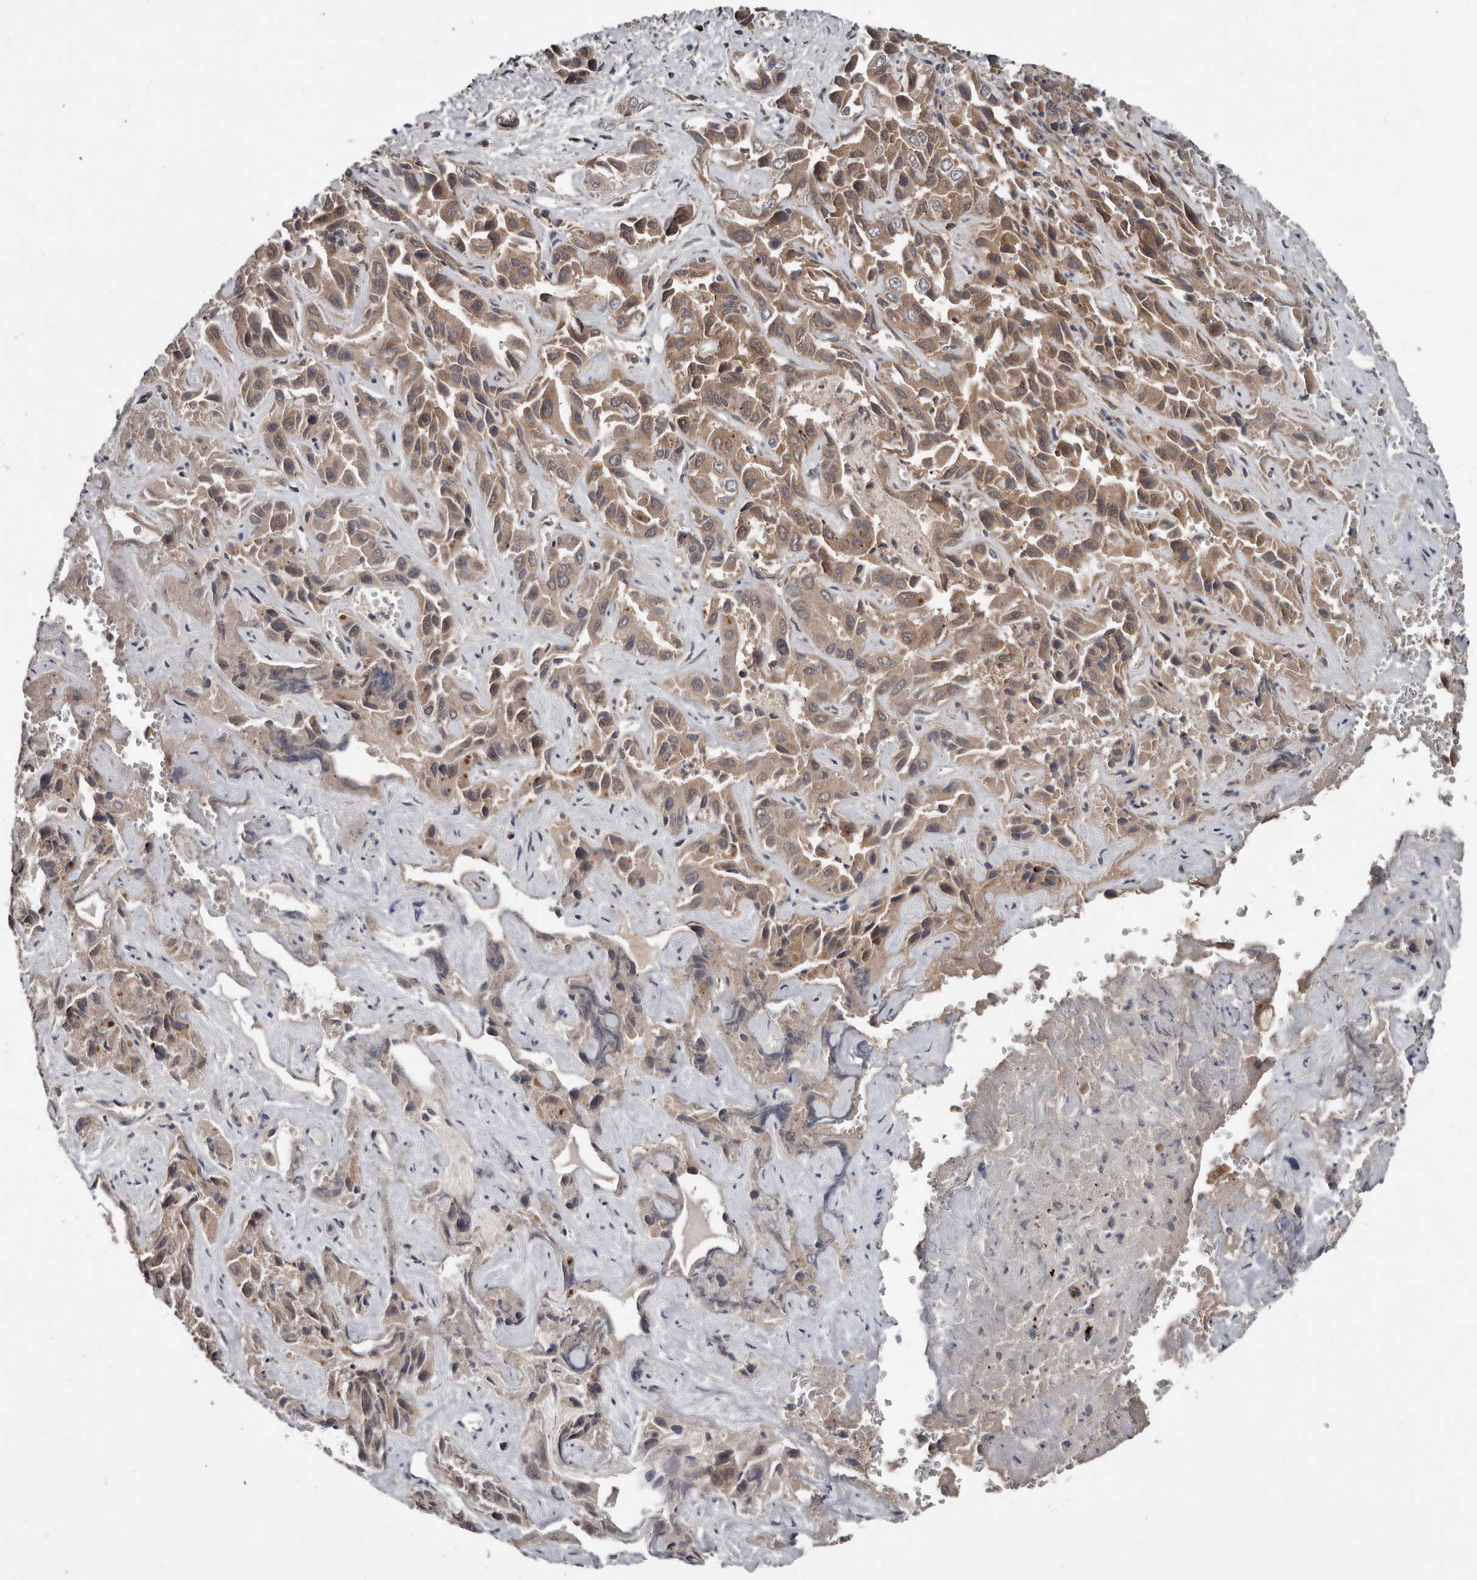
{"staining": {"intensity": "moderate", "quantity": ">75%", "location": "cytoplasmic/membranous"}, "tissue": "liver cancer", "cell_type": "Tumor cells", "image_type": "cancer", "snomed": [{"axis": "morphology", "description": "Cholangiocarcinoma"}, {"axis": "topography", "description": "Liver"}], "caption": "Immunohistochemistry (IHC) (DAB (3,3'-diaminobenzidine)) staining of human liver cancer (cholangiocarcinoma) exhibits moderate cytoplasmic/membranous protein expression in about >75% of tumor cells. Immunohistochemistry stains the protein of interest in brown and the nuclei are stained blue.", "gene": "DNAJB4", "patient": {"sex": "female", "age": 52}}